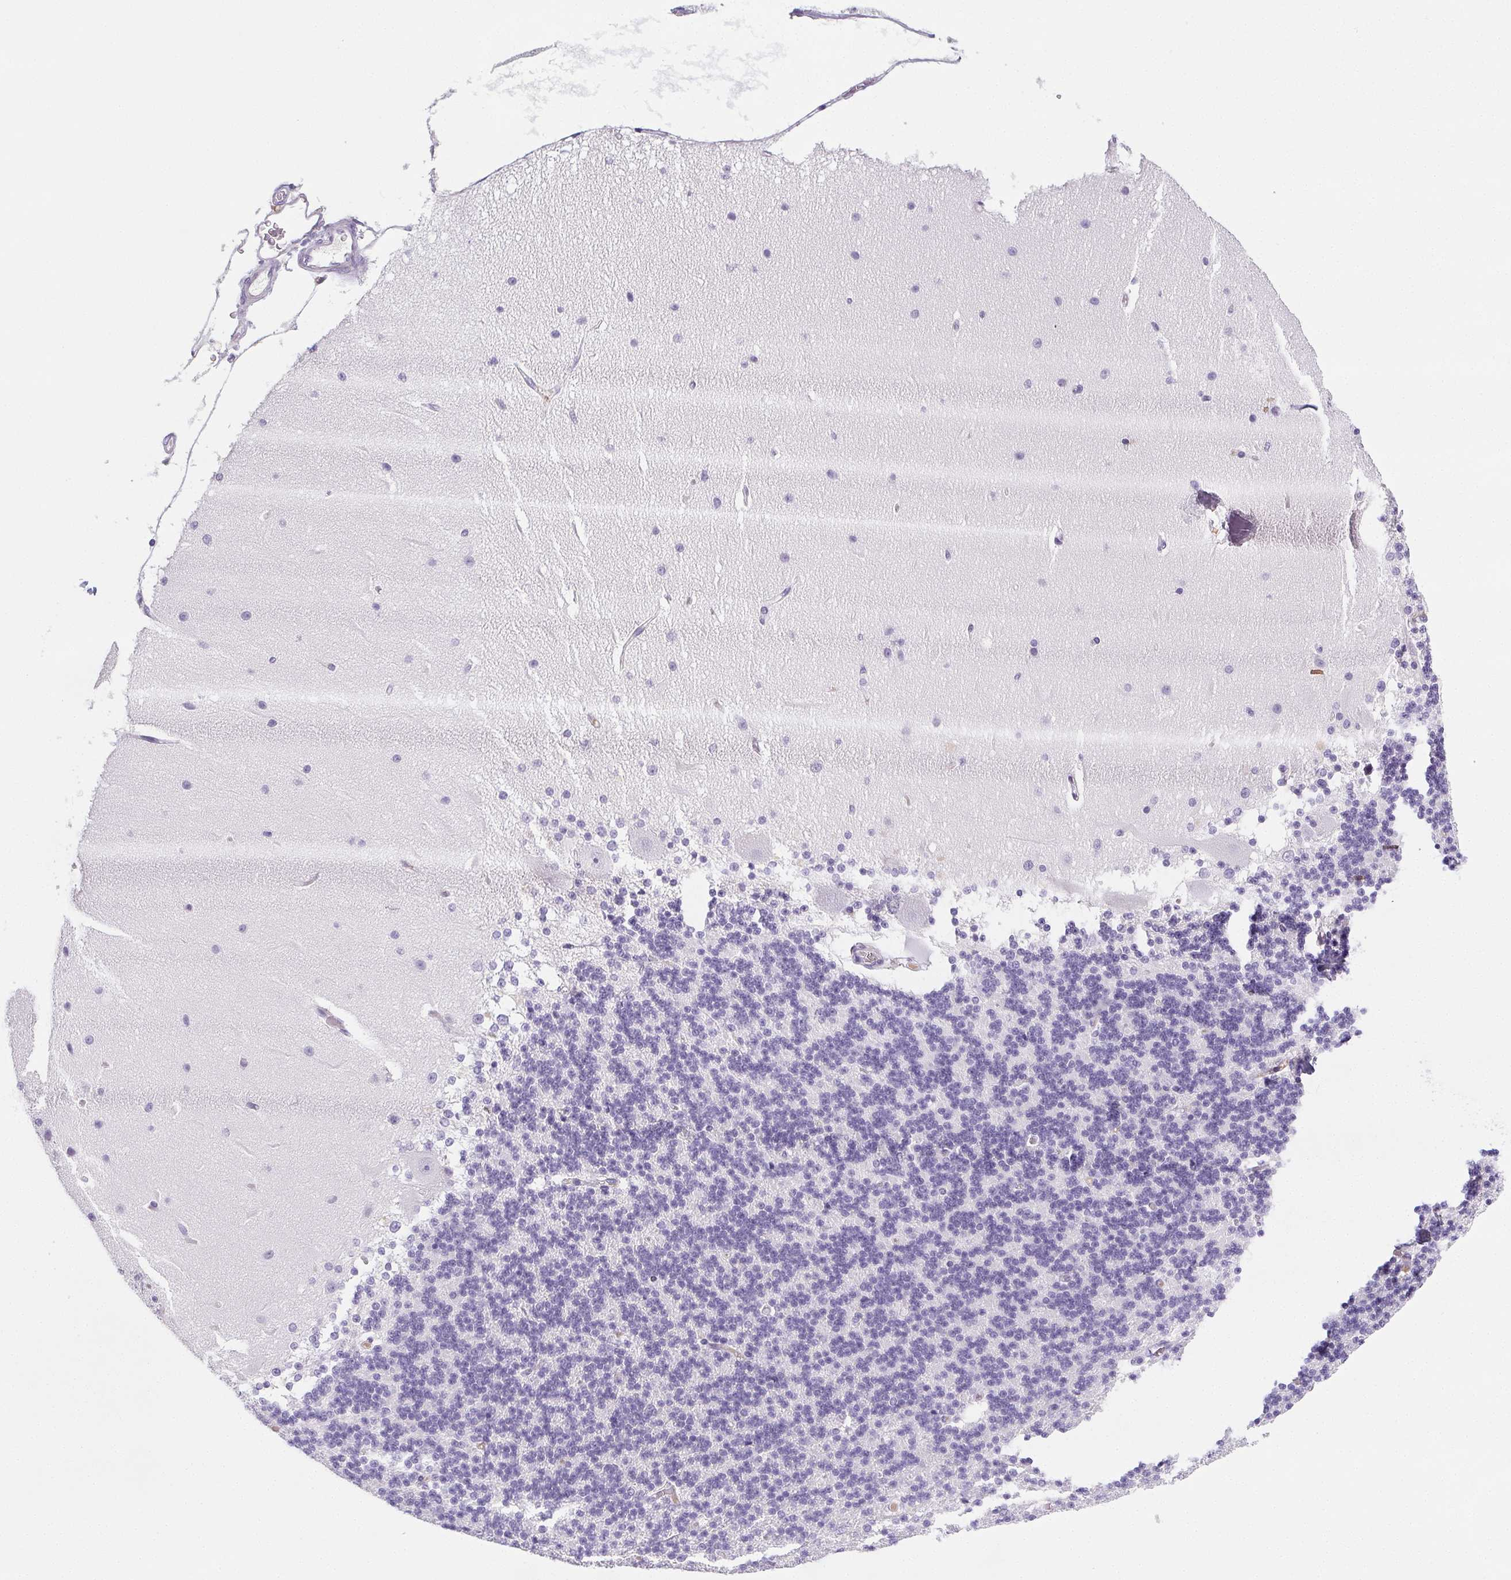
{"staining": {"intensity": "negative", "quantity": "none", "location": "none"}, "tissue": "cerebellum", "cell_type": "Cells in granular layer", "image_type": "normal", "snomed": [{"axis": "morphology", "description": "Normal tissue, NOS"}, {"axis": "topography", "description": "Cerebellum"}], "caption": "This is an IHC micrograph of normal human cerebellum. There is no expression in cells in granular layer.", "gene": "VTN", "patient": {"sex": "female", "age": 54}}